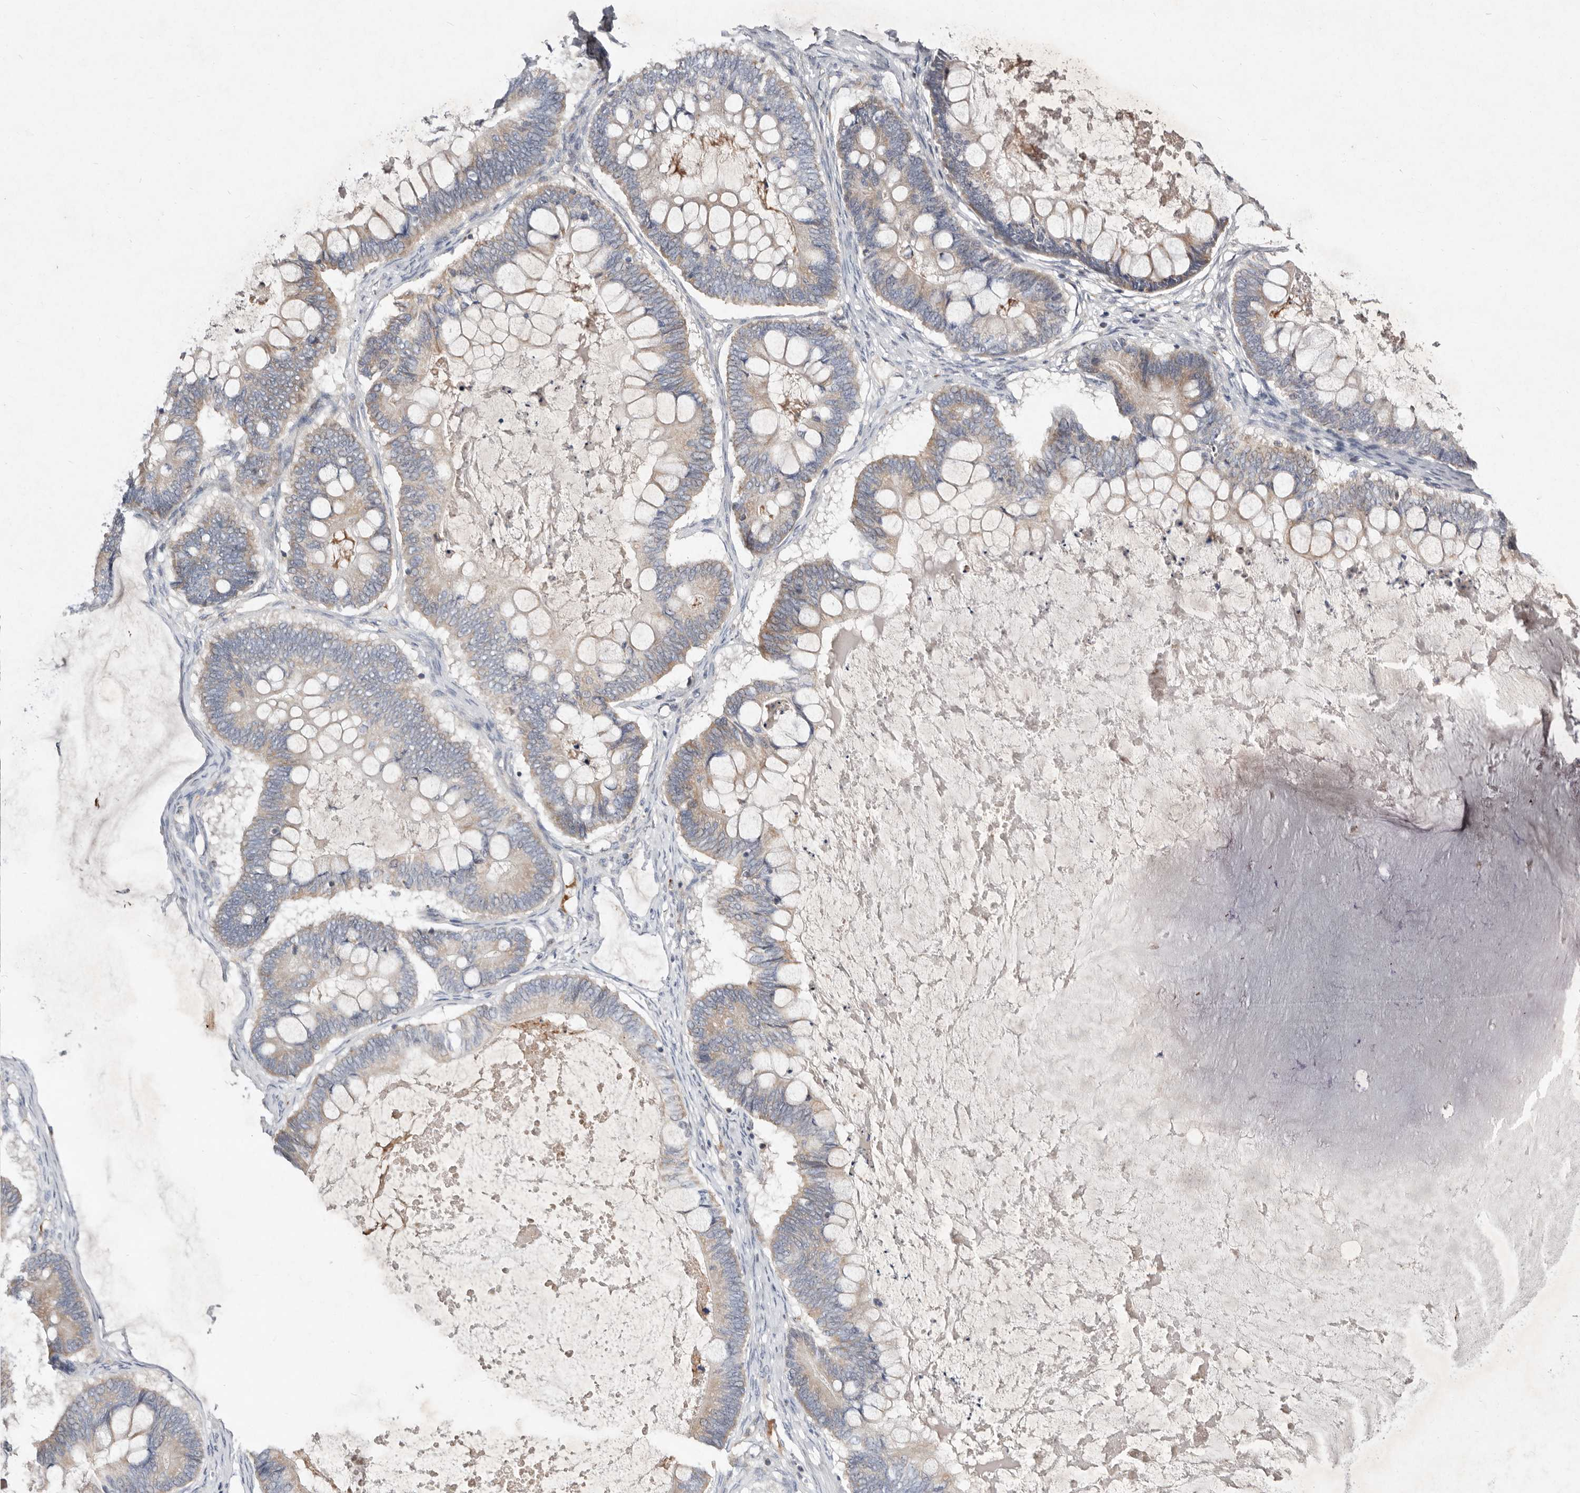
{"staining": {"intensity": "weak", "quantity": "25%-75%", "location": "cytoplasmic/membranous"}, "tissue": "ovarian cancer", "cell_type": "Tumor cells", "image_type": "cancer", "snomed": [{"axis": "morphology", "description": "Cystadenocarcinoma, mucinous, NOS"}, {"axis": "topography", "description": "Ovary"}], "caption": "A brown stain labels weak cytoplasmic/membranous expression of a protein in mucinous cystadenocarcinoma (ovarian) tumor cells. (DAB (3,3'-diaminobenzidine) IHC with brightfield microscopy, high magnification).", "gene": "SLC25A20", "patient": {"sex": "female", "age": 61}}